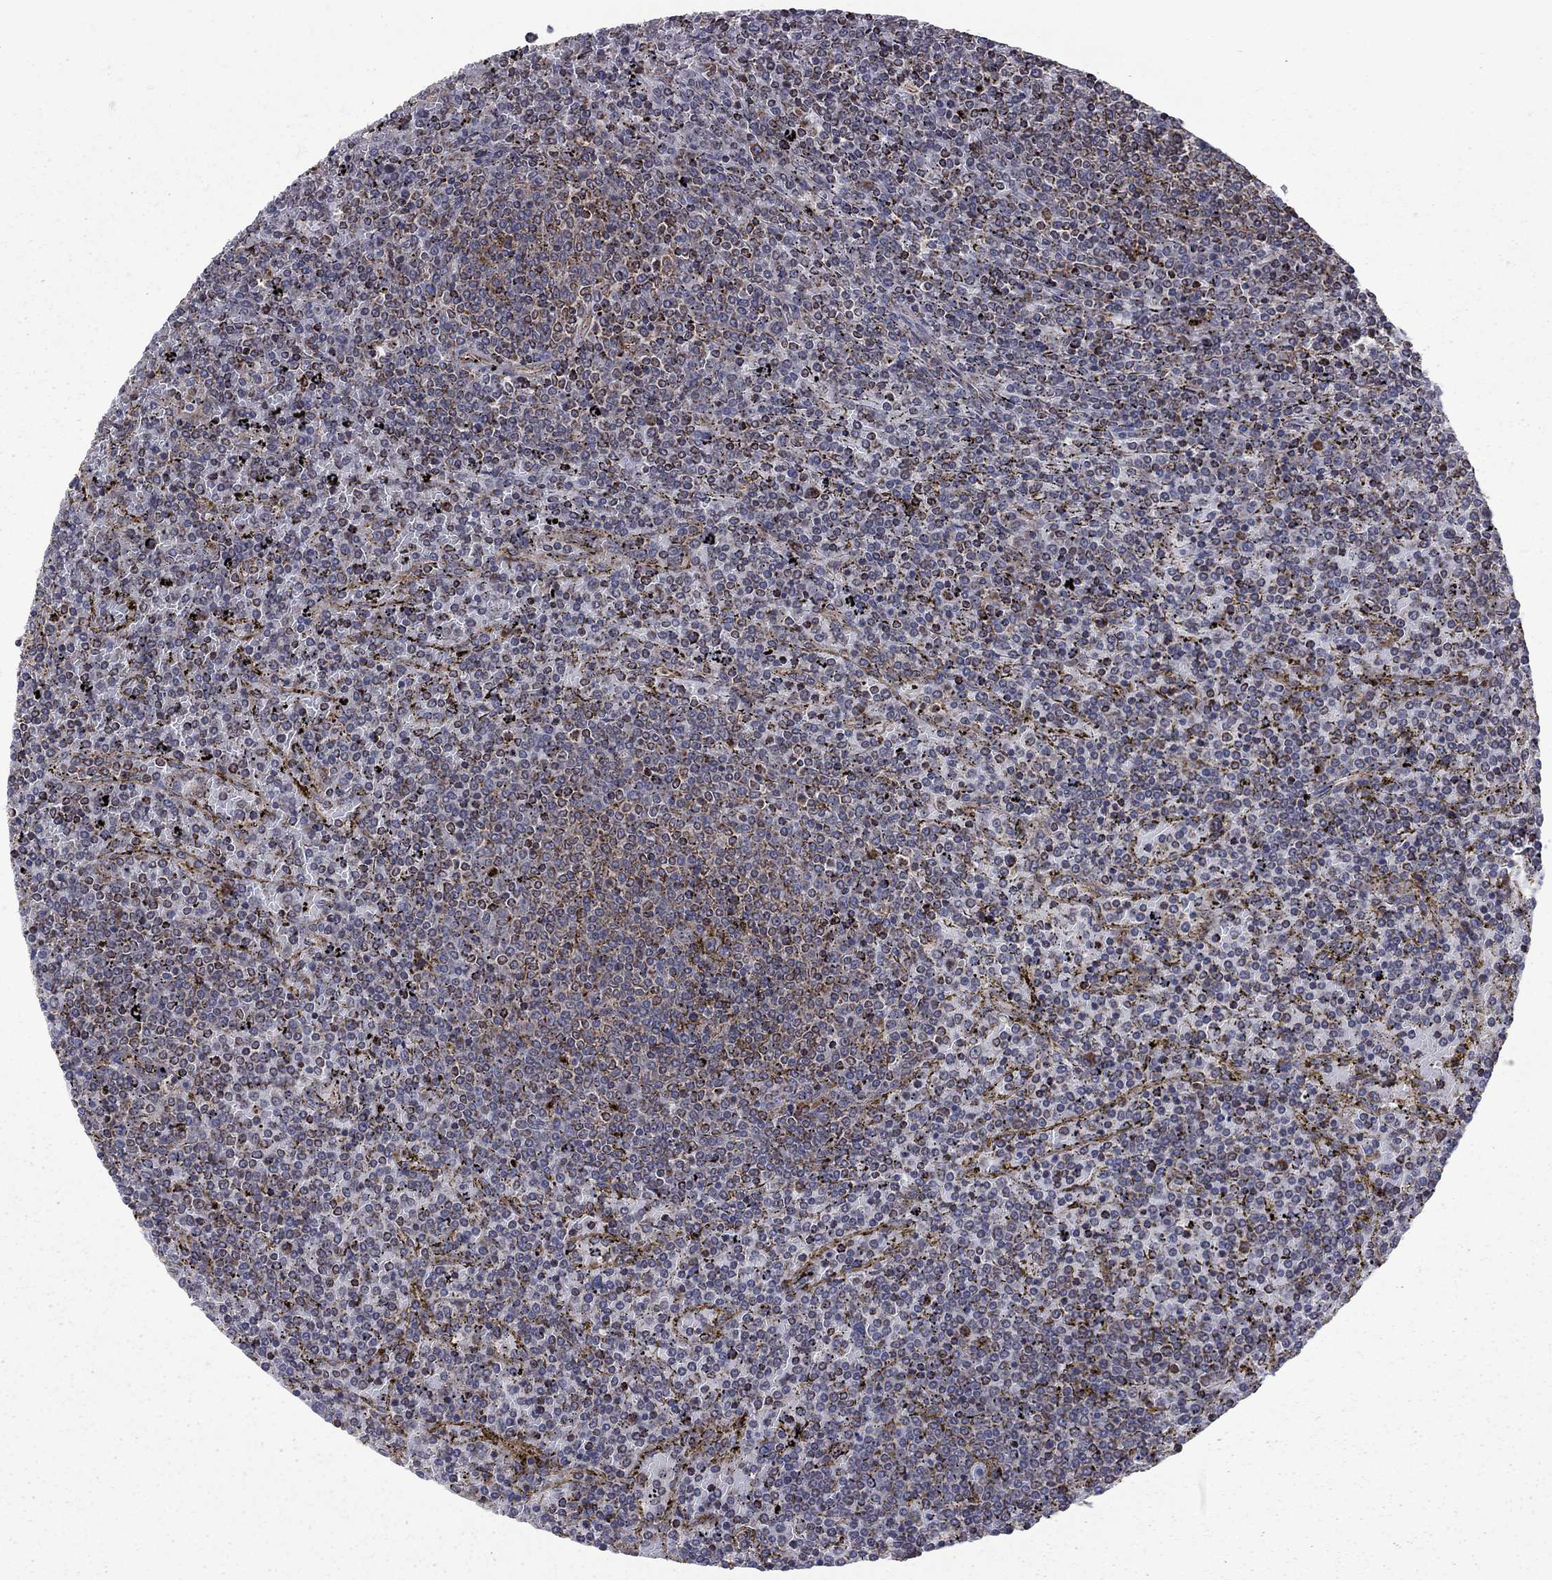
{"staining": {"intensity": "negative", "quantity": "none", "location": "none"}, "tissue": "lymphoma", "cell_type": "Tumor cells", "image_type": "cancer", "snomed": [{"axis": "morphology", "description": "Malignant lymphoma, non-Hodgkin's type, Low grade"}, {"axis": "topography", "description": "Spleen"}], "caption": "High power microscopy image of an immunohistochemistry histopathology image of low-grade malignant lymphoma, non-Hodgkin's type, revealing no significant staining in tumor cells. (DAB (3,3'-diaminobenzidine) immunohistochemistry (IHC) with hematoxylin counter stain).", "gene": "CLPTM1", "patient": {"sex": "female", "age": 77}}